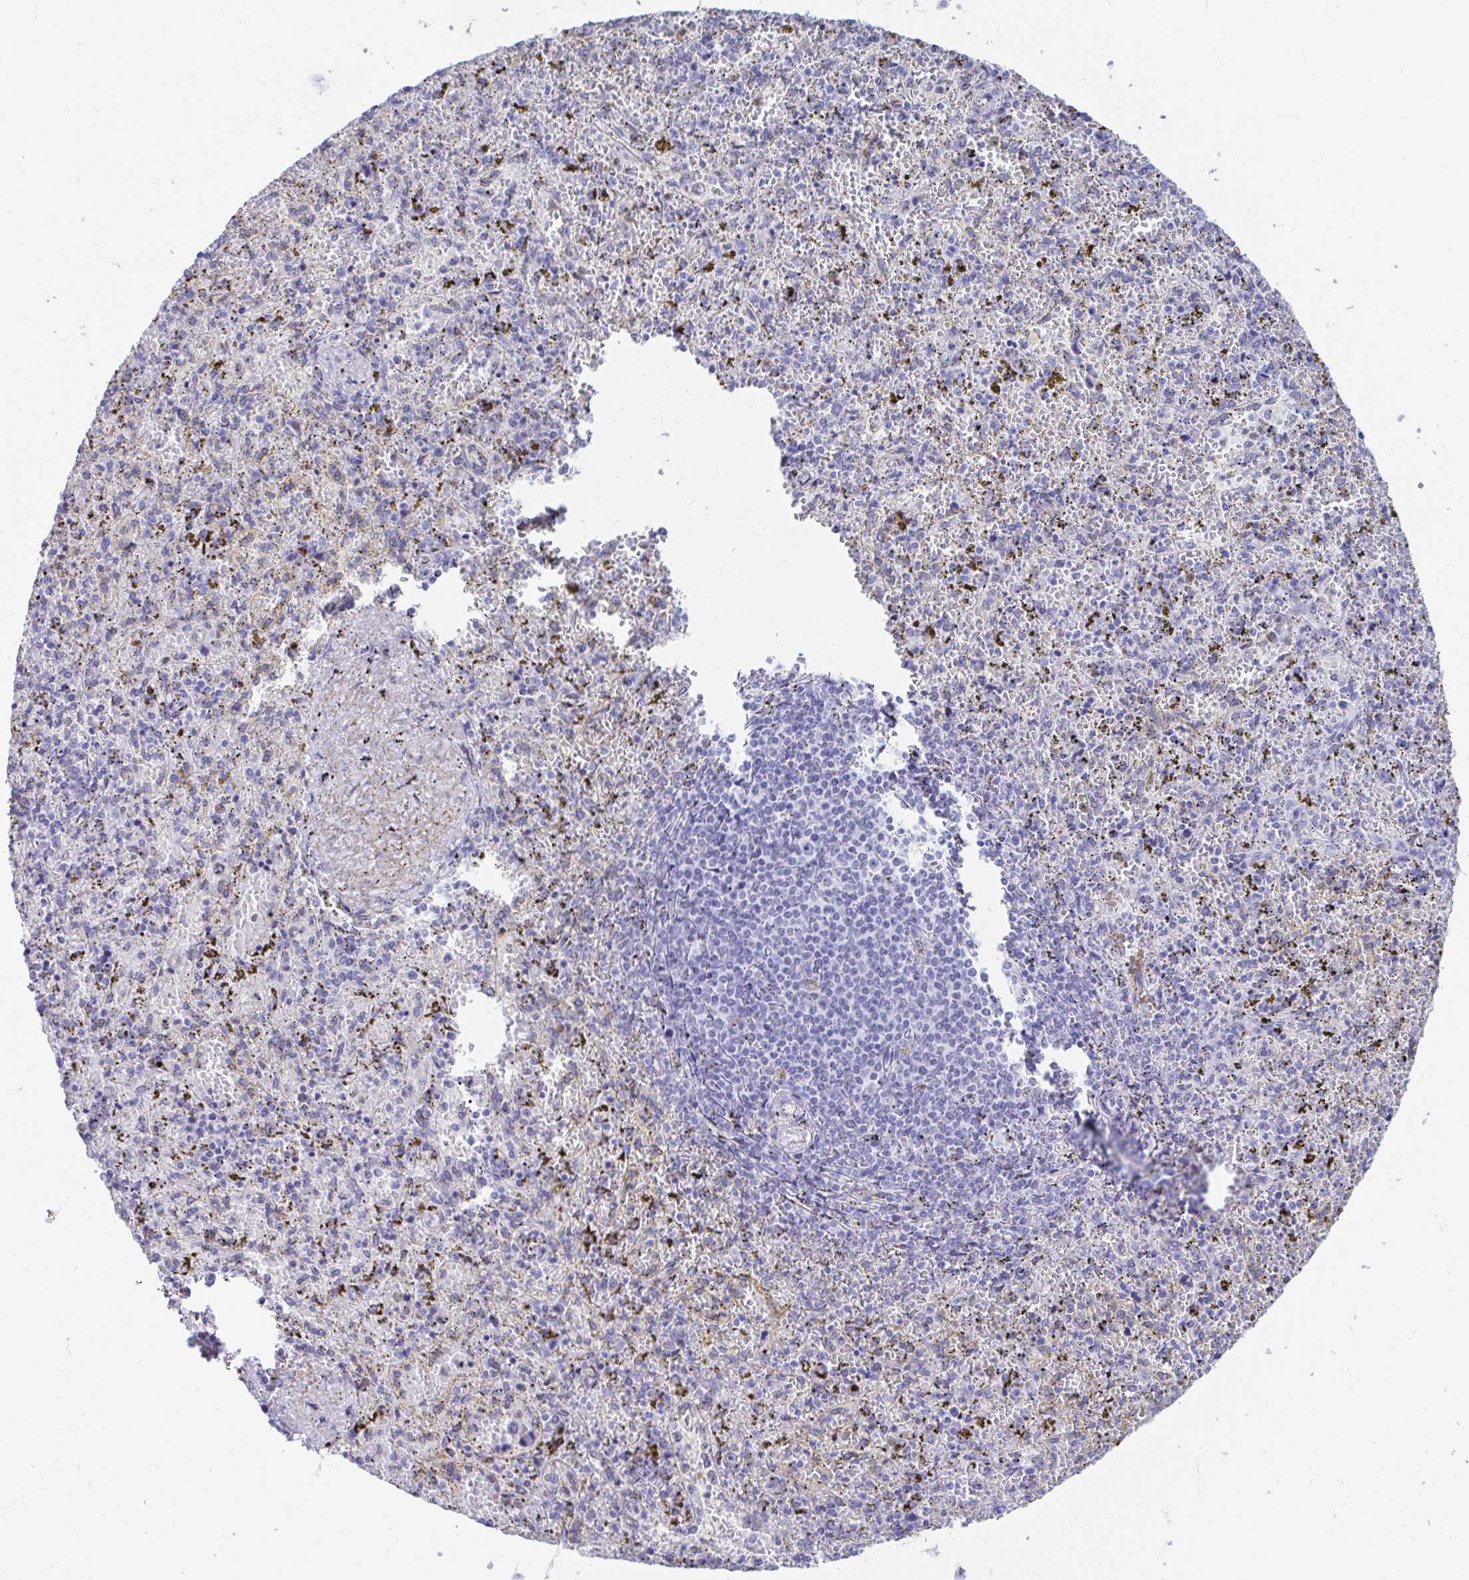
{"staining": {"intensity": "negative", "quantity": "none", "location": "none"}, "tissue": "spleen", "cell_type": "Cells in red pulp", "image_type": "normal", "snomed": [{"axis": "morphology", "description": "Normal tissue, NOS"}, {"axis": "topography", "description": "Spleen"}], "caption": "High magnification brightfield microscopy of normal spleen stained with DAB (3,3'-diaminobenzidine) (brown) and counterstained with hematoxylin (blue): cells in red pulp show no significant staining. (DAB immunohistochemistry with hematoxylin counter stain).", "gene": "DPEP3", "patient": {"sex": "female", "age": 50}}